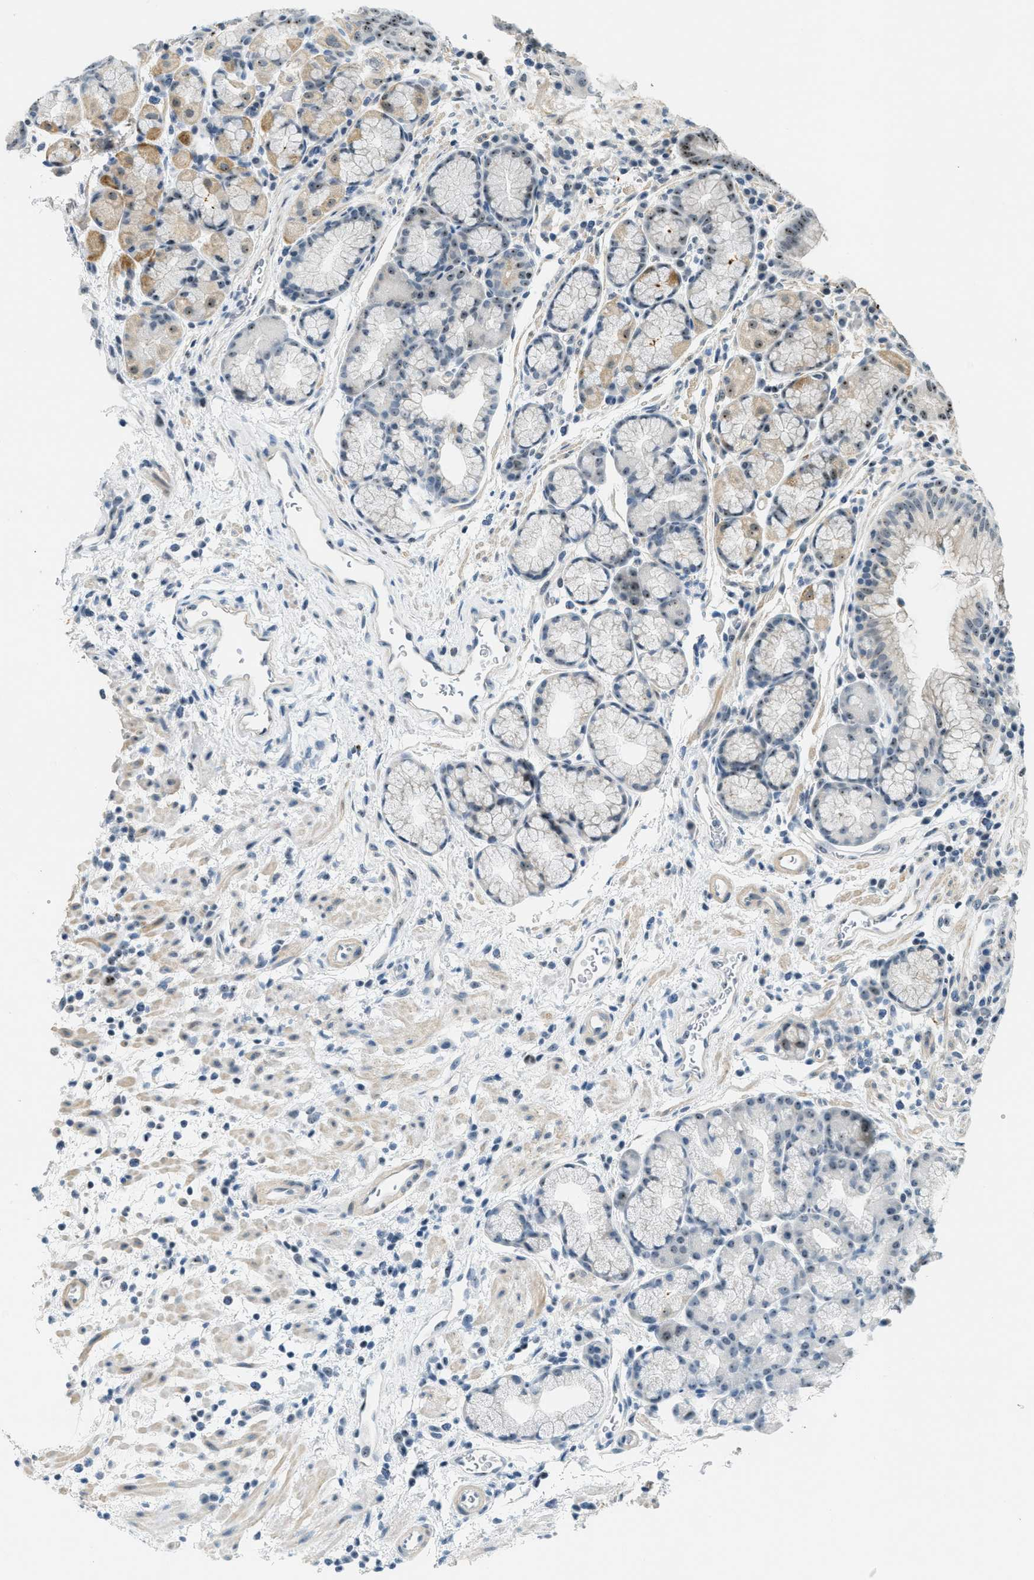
{"staining": {"intensity": "weak", "quantity": "25%-75%", "location": "cytoplasmic/membranous,nuclear"}, "tissue": "stomach", "cell_type": "Glandular cells", "image_type": "normal", "snomed": [{"axis": "morphology", "description": "Normal tissue, NOS"}, {"axis": "morphology", "description": "Carcinoid, malignant, NOS"}, {"axis": "topography", "description": "Stomach, upper"}], "caption": "DAB immunohistochemical staining of unremarkable stomach shows weak cytoplasmic/membranous,nuclear protein positivity in about 25%-75% of glandular cells.", "gene": "DDX47", "patient": {"sex": "male", "age": 39}}